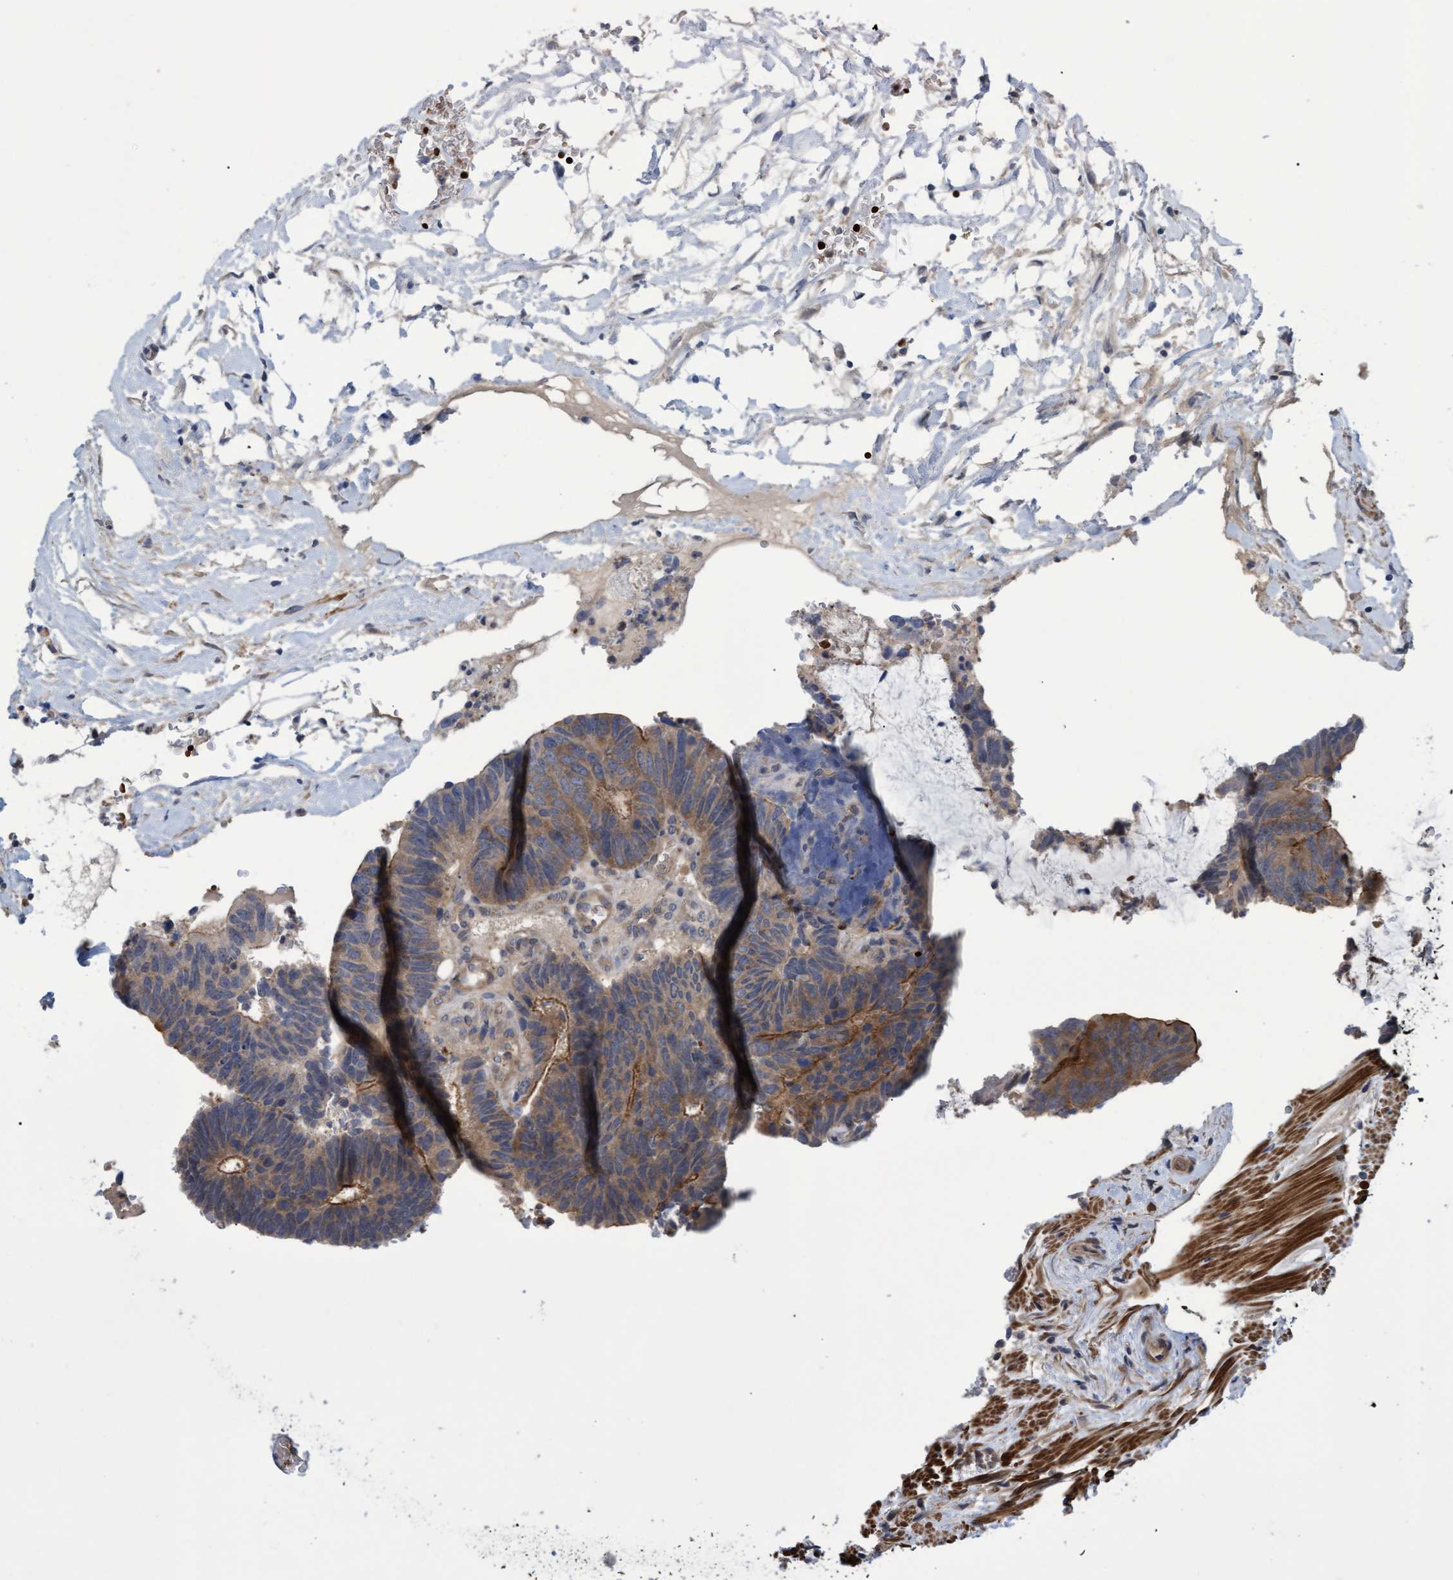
{"staining": {"intensity": "moderate", "quantity": ">75%", "location": "cytoplasmic/membranous"}, "tissue": "colorectal cancer", "cell_type": "Tumor cells", "image_type": "cancer", "snomed": [{"axis": "morphology", "description": "Adenocarcinoma, NOS"}, {"axis": "topography", "description": "Colon"}], "caption": "High-magnification brightfield microscopy of colorectal cancer stained with DAB (3,3'-diaminobenzidine) (brown) and counterstained with hematoxylin (blue). tumor cells exhibit moderate cytoplasmic/membranous expression is appreciated in about>75% of cells.", "gene": "NAA15", "patient": {"sex": "male", "age": 56}}